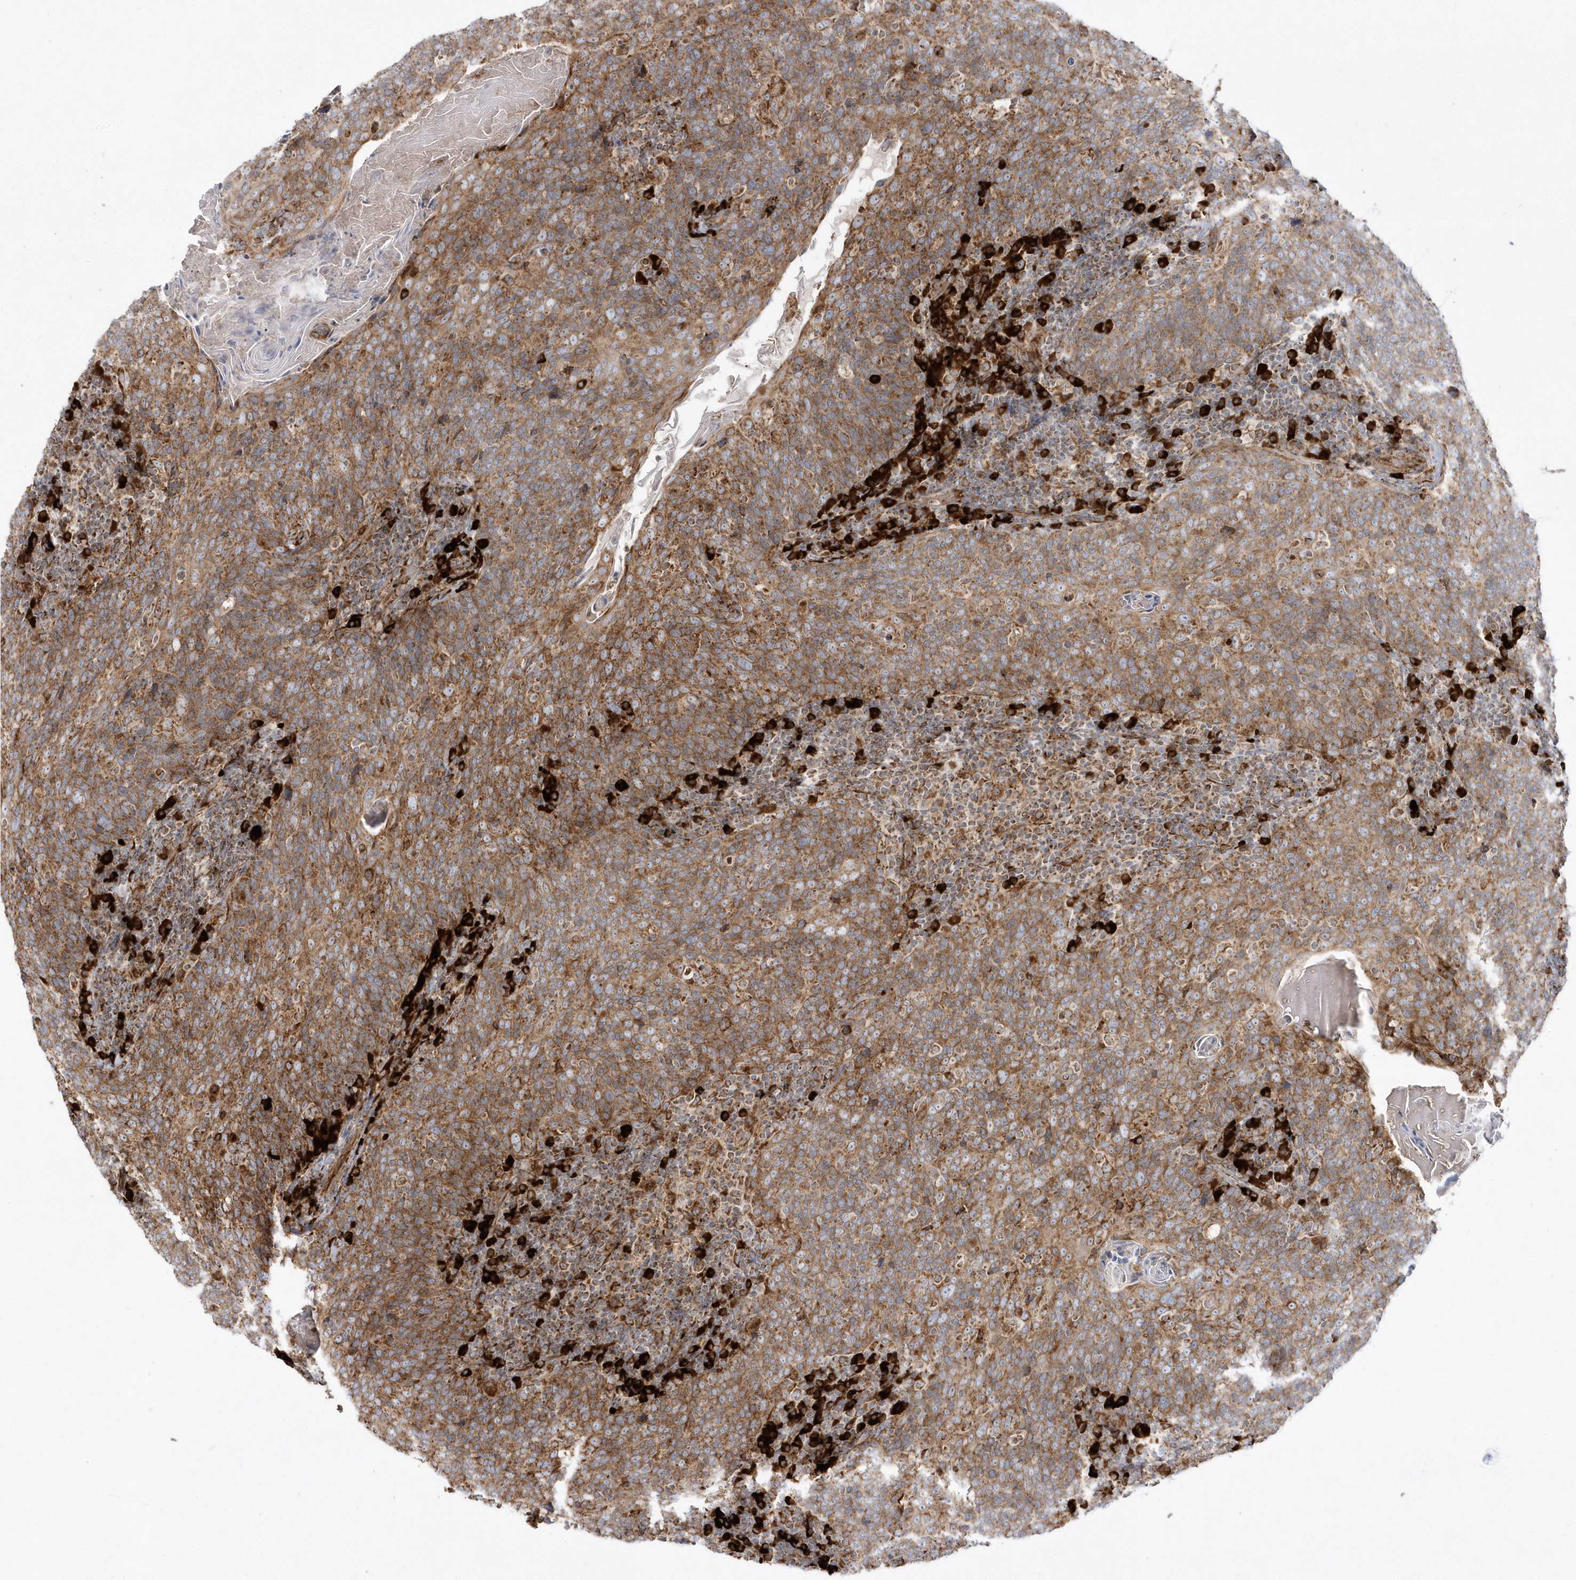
{"staining": {"intensity": "moderate", "quantity": ">75%", "location": "cytoplasmic/membranous"}, "tissue": "head and neck cancer", "cell_type": "Tumor cells", "image_type": "cancer", "snomed": [{"axis": "morphology", "description": "Squamous cell carcinoma, NOS"}, {"axis": "morphology", "description": "Squamous cell carcinoma, metastatic, NOS"}, {"axis": "topography", "description": "Lymph node"}, {"axis": "topography", "description": "Head-Neck"}], "caption": "Brown immunohistochemical staining in head and neck cancer reveals moderate cytoplasmic/membranous staining in about >75% of tumor cells.", "gene": "SH3BP2", "patient": {"sex": "male", "age": 62}}